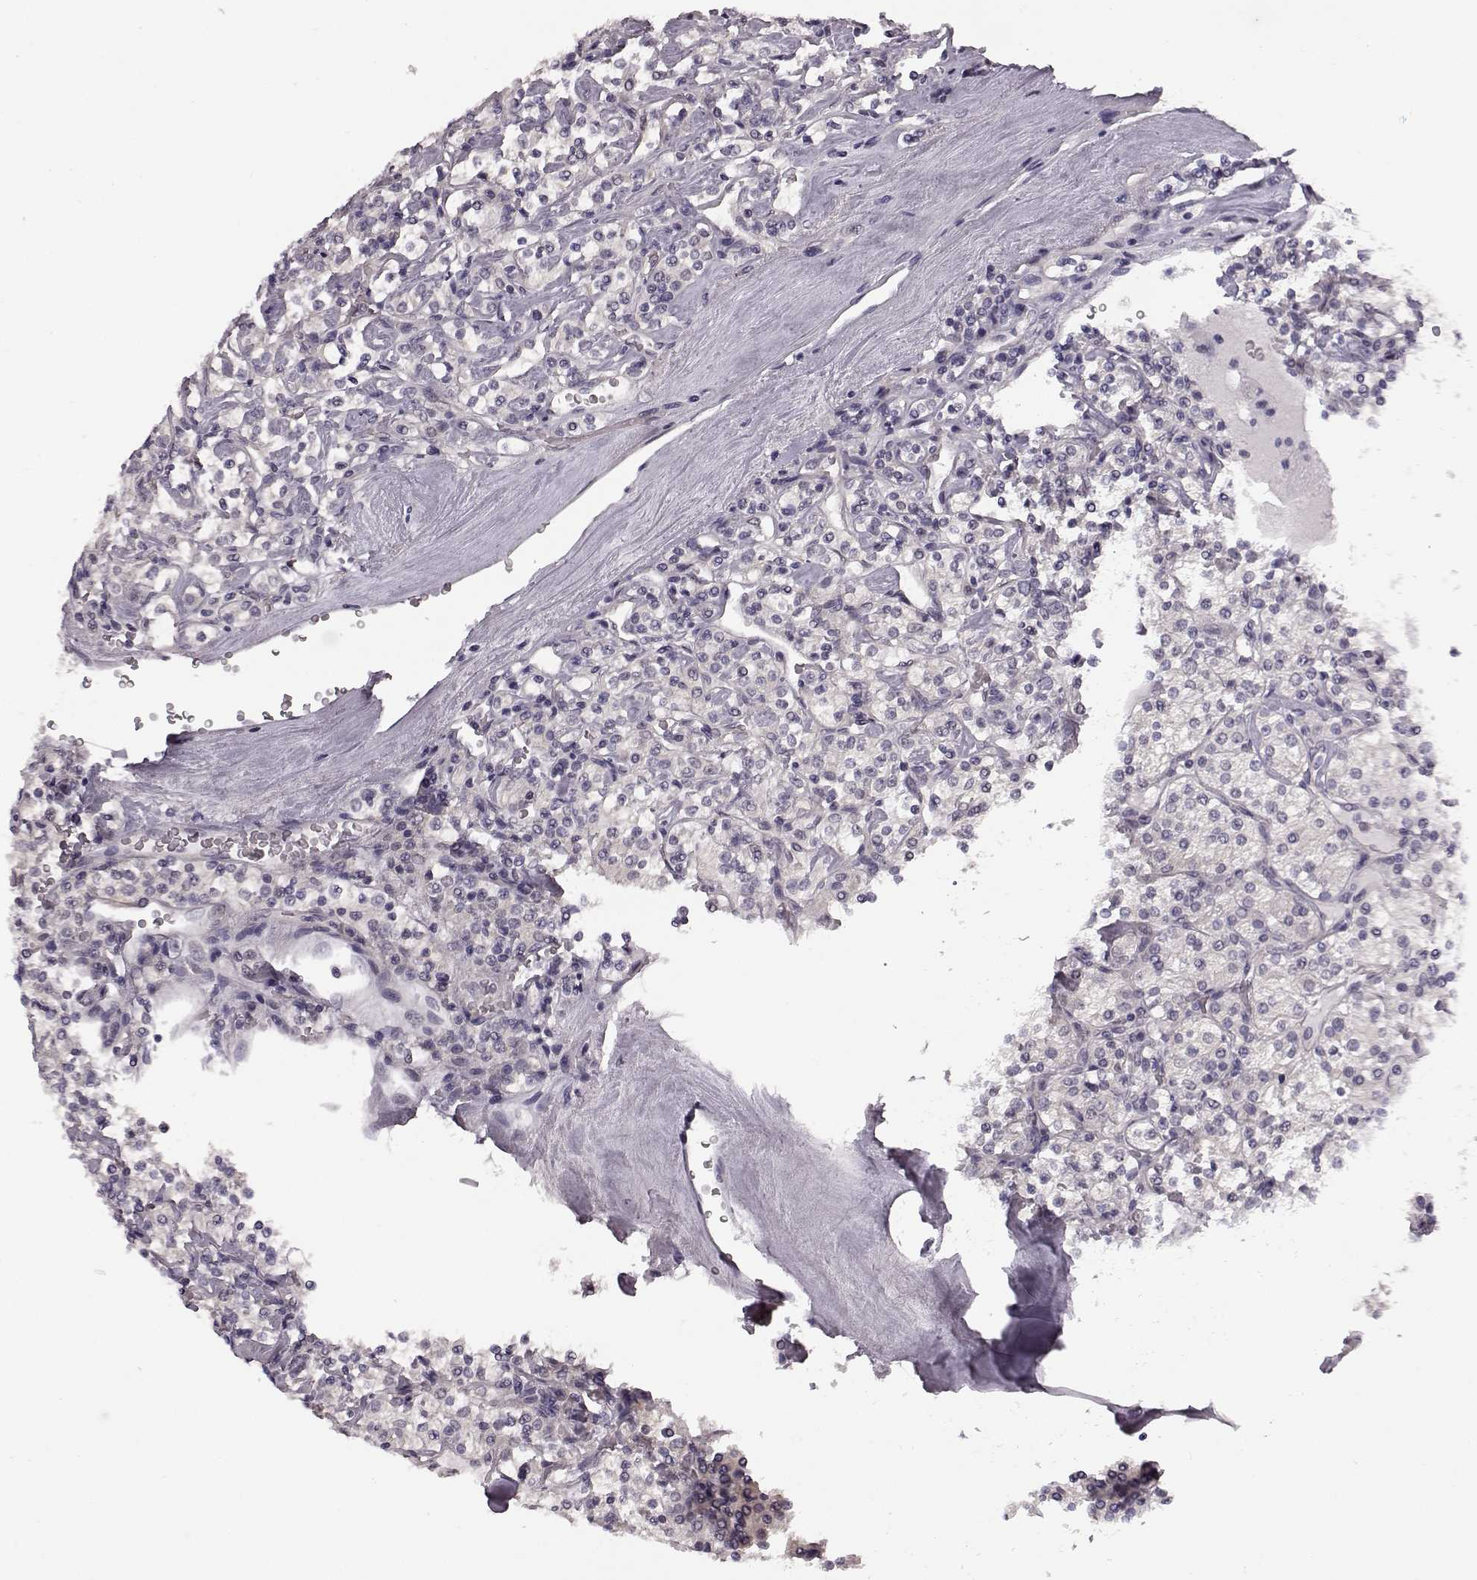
{"staining": {"intensity": "negative", "quantity": "none", "location": "none"}, "tissue": "renal cancer", "cell_type": "Tumor cells", "image_type": "cancer", "snomed": [{"axis": "morphology", "description": "Adenocarcinoma, NOS"}, {"axis": "topography", "description": "Kidney"}], "caption": "Immunohistochemistry (IHC) of renal adenocarcinoma shows no positivity in tumor cells.", "gene": "C10orf62", "patient": {"sex": "male", "age": 77}}